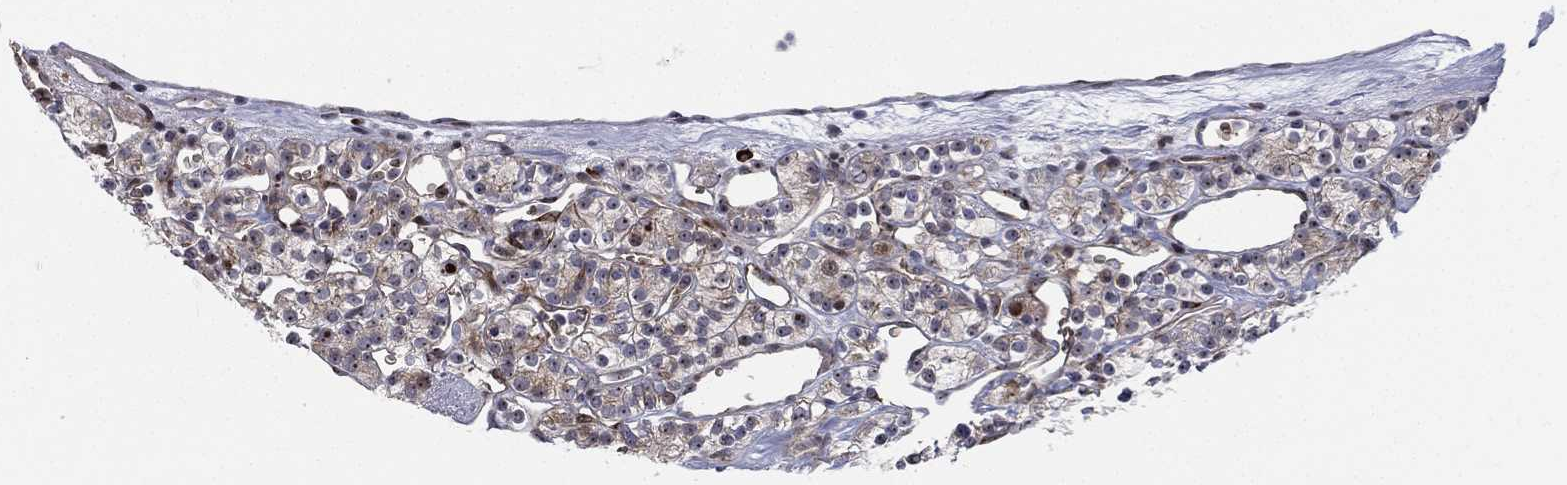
{"staining": {"intensity": "weak", "quantity": "<25%", "location": "cytoplasmic/membranous"}, "tissue": "renal cancer", "cell_type": "Tumor cells", "image_type": "cancer", "snomed": [{"axis": "morphology", "description": "Adenocarcinoma, NOS"}, {"axis": "topography", "description": "Kidney"}], "caption": "Immunohistochemical staining of human renal cancer (adenocarcinoma) exhibits no significant positivity in tumor cells. (Brightfield microscopy of DAB immunohistochemistry (IHC) at high magnification).", "gene": "VHL", "patient": {"sex": "male", "age": 77}}